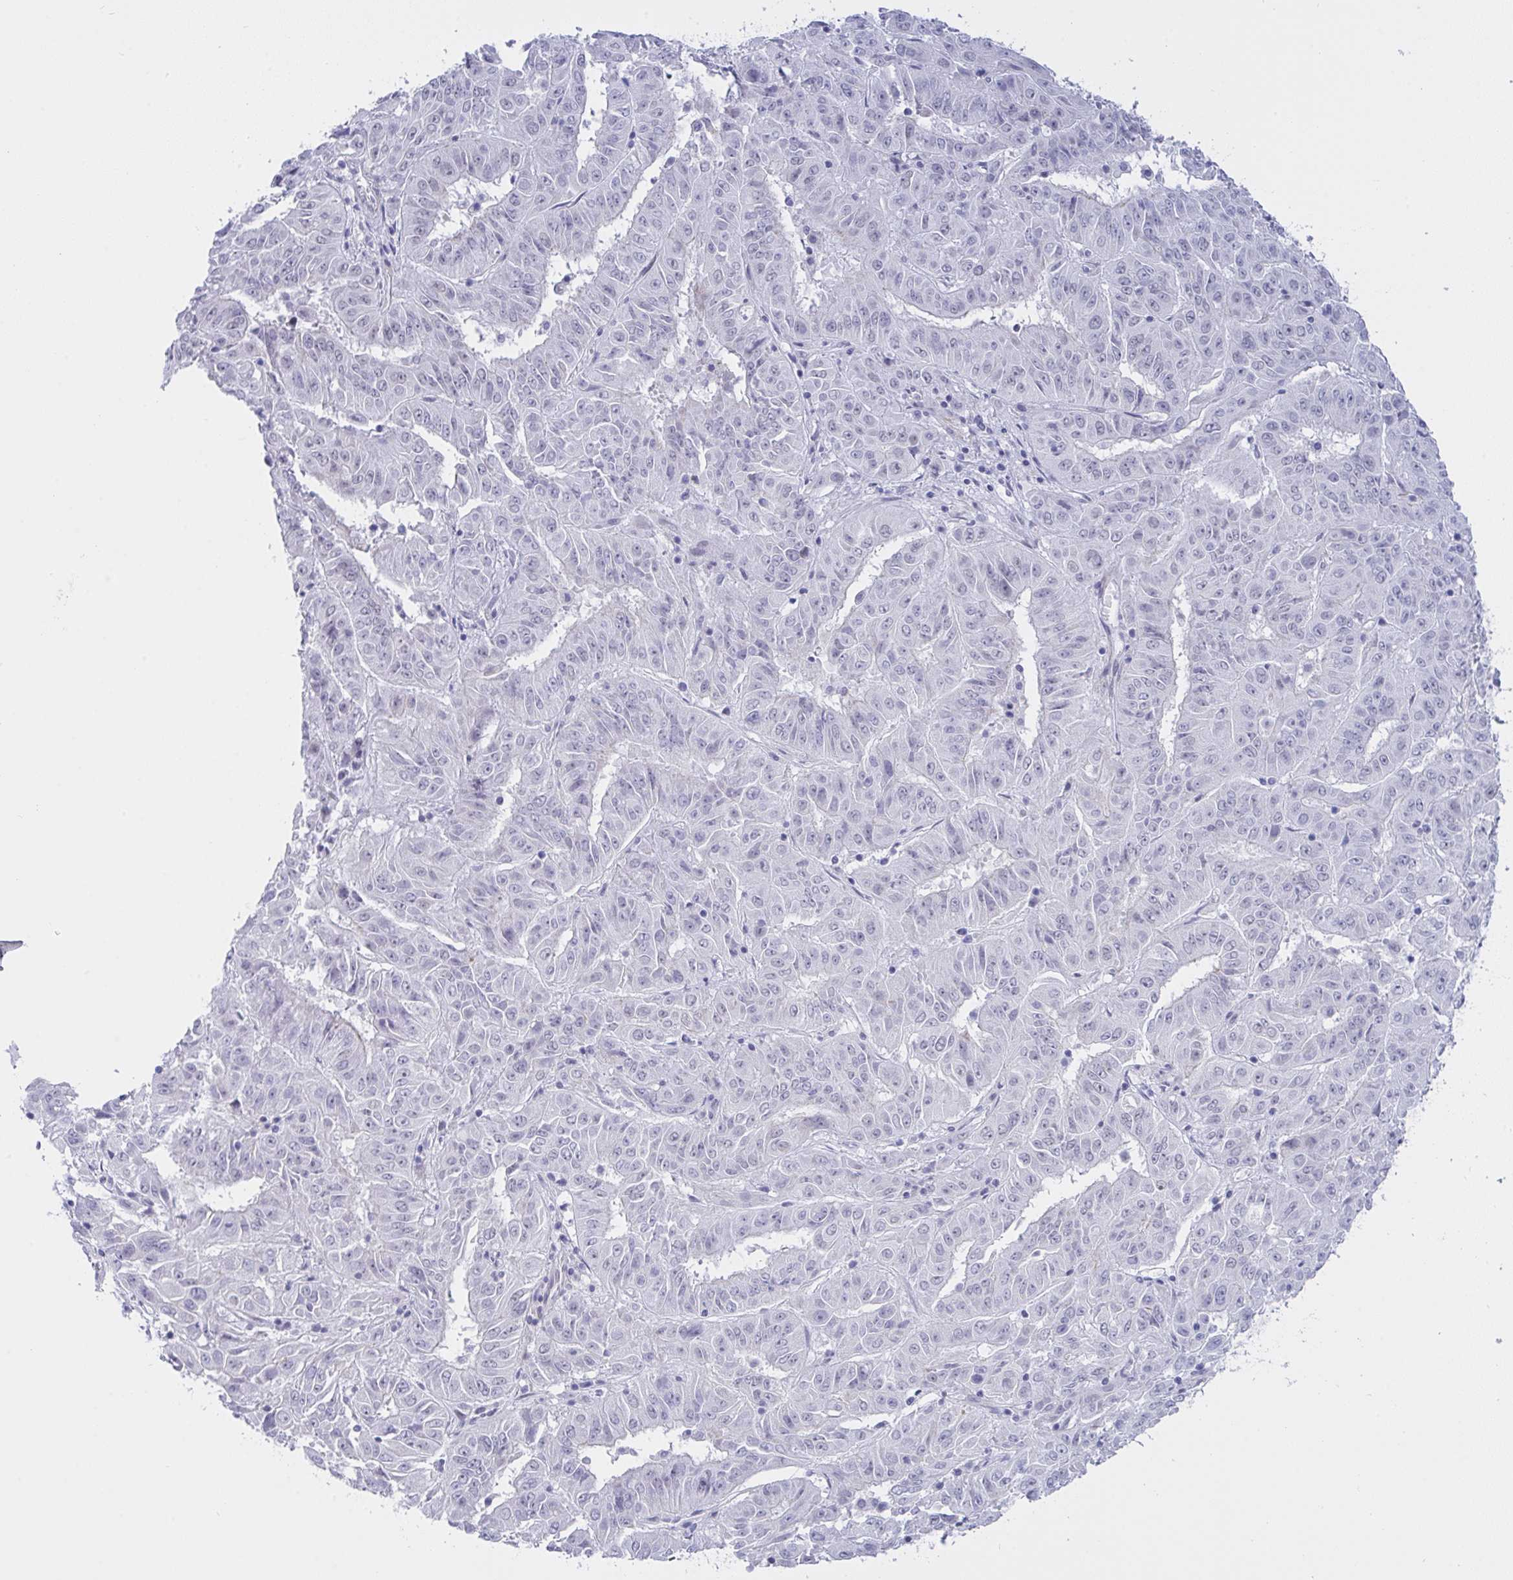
{"staining": {"intensity": "negative", "quantity": "none", "location": "none"}, "tissue": "pancreatic cancer", "cell_type": "Tumor cells", "image_type": "cancer", "snomed": [{"axis": "morphology", "description": "Adenocarcinoma, NOS"}, {"axis": "topography", "description": "Pancreas"}], "caption": "DAB immunohistochemical staining of pancreatic adenocarcinoma reveals no significant expression in tumor cells.", "gene": "FBXL22", "patient": {"sex": "male", "age": 63}}